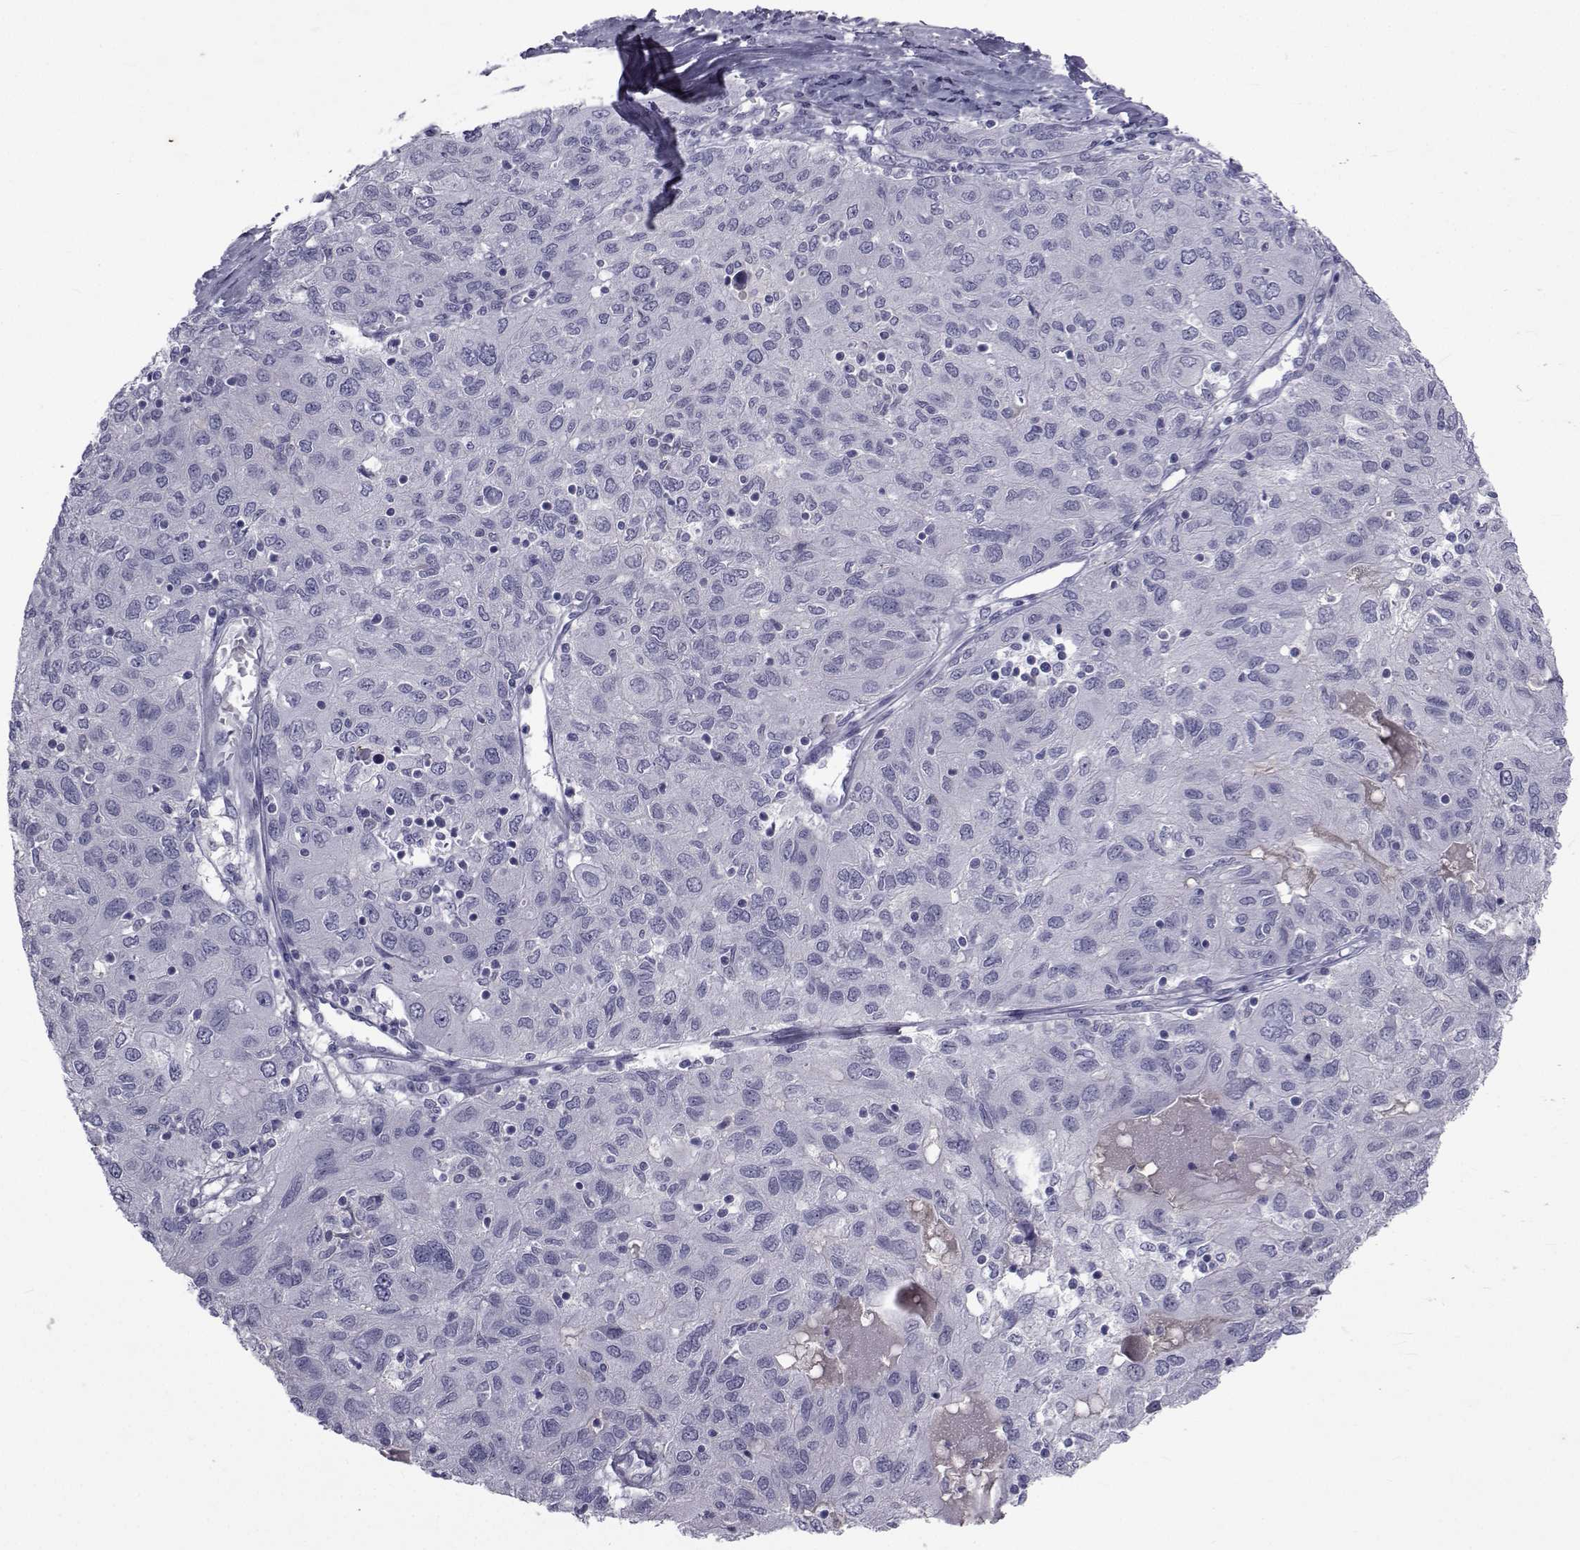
{"staining": {"intensity": "negative", "quantity": "none", "location": "none"}, "tissue": "ovarian cancer", "cell_type": "Tumor cells", "image_type": "cancer", "snomed": [{"axis": "morphology", "description": "Carcinoma, endometroid"}, {"axis": "topography", "description": "Ovary"}], "caption": "DAB (3,3'-diaminobenzidine) immunohistochemical staining of ovarian cancer demonstrates no significant expression in tumor cells. (DAB (3,3'-diaminobenzidine) immunohistochemistry (IHC) with hematoxylin counter stain).", "gene": "PAX2", "patient": {"sex": "female", "age": 50}}